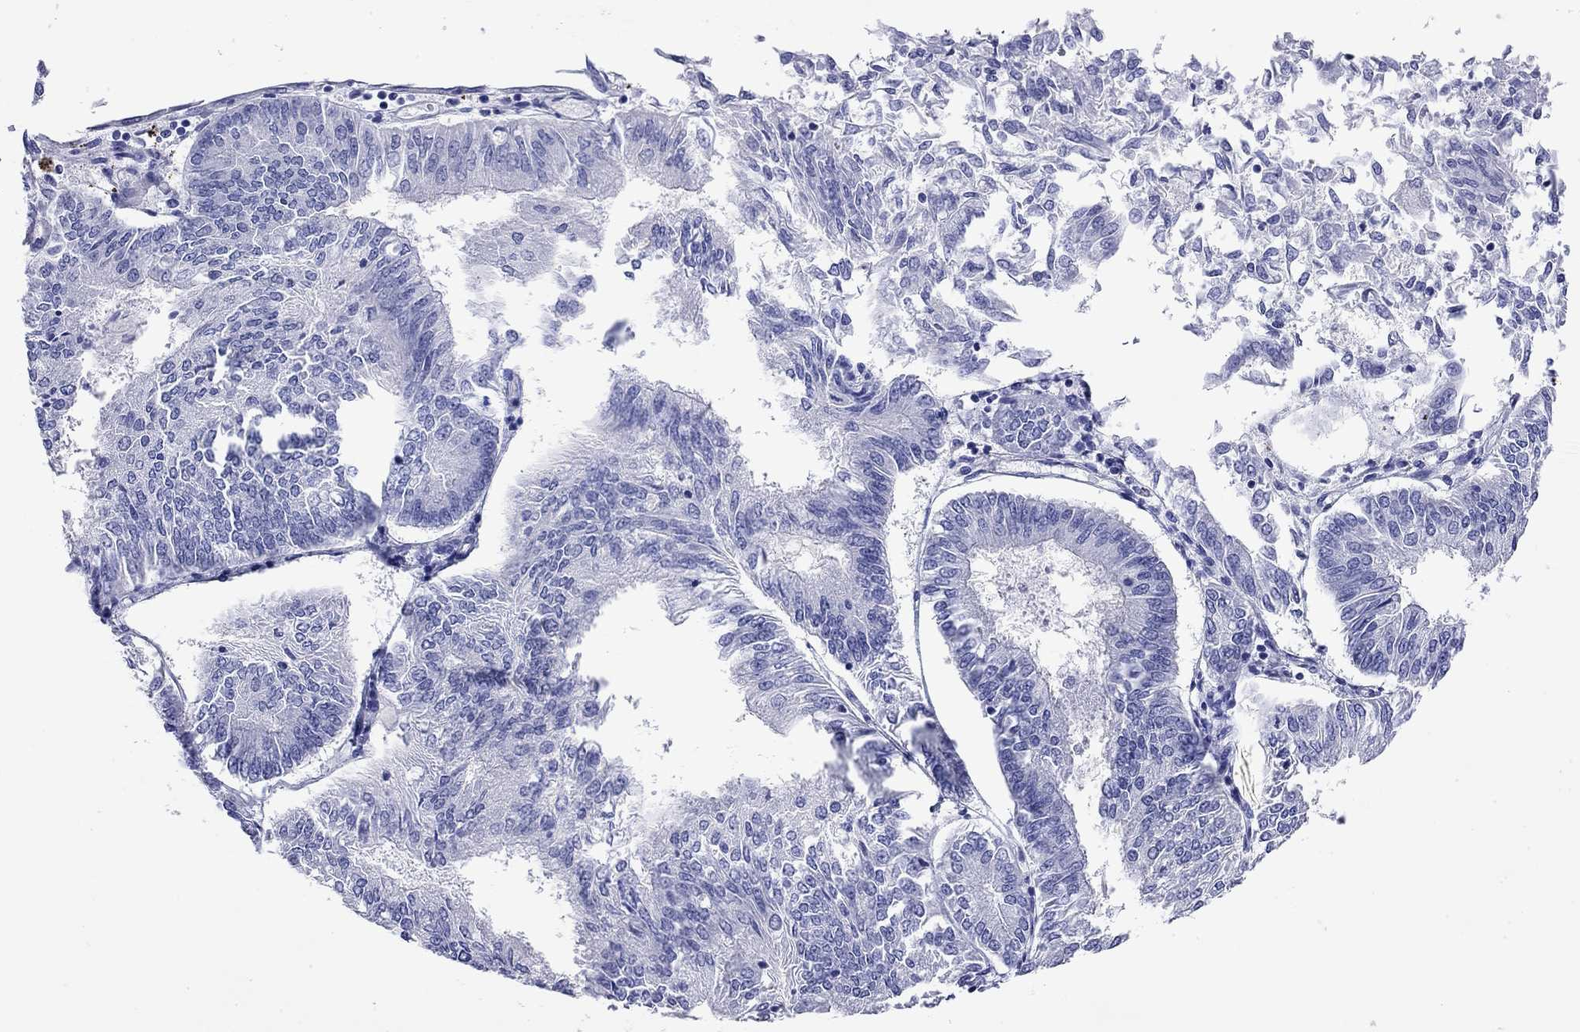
{"staining": {"intensity": "negative", "quantity": "none", "location": "none"}, "tissue": "endometrial cancer", "cell_type": "Tumor cells", "image_type": "cancer", "snomed": [{"axis": "morphology", "description": "Adenocarcinoma, NOS"}, {"axis": "topography", "description": "Endometrium"}], "caption": "This image is of endometrial cancer stained with IHC to label a protein in brown with the nuclei are counter-stained blue. There is no positivity in tumor cells. (Immunohistochemistry (ihc), brightfield microscopy, high magnification).", "gene": "KIAA2012", "patient": {"sex": "female", "age": 58}}